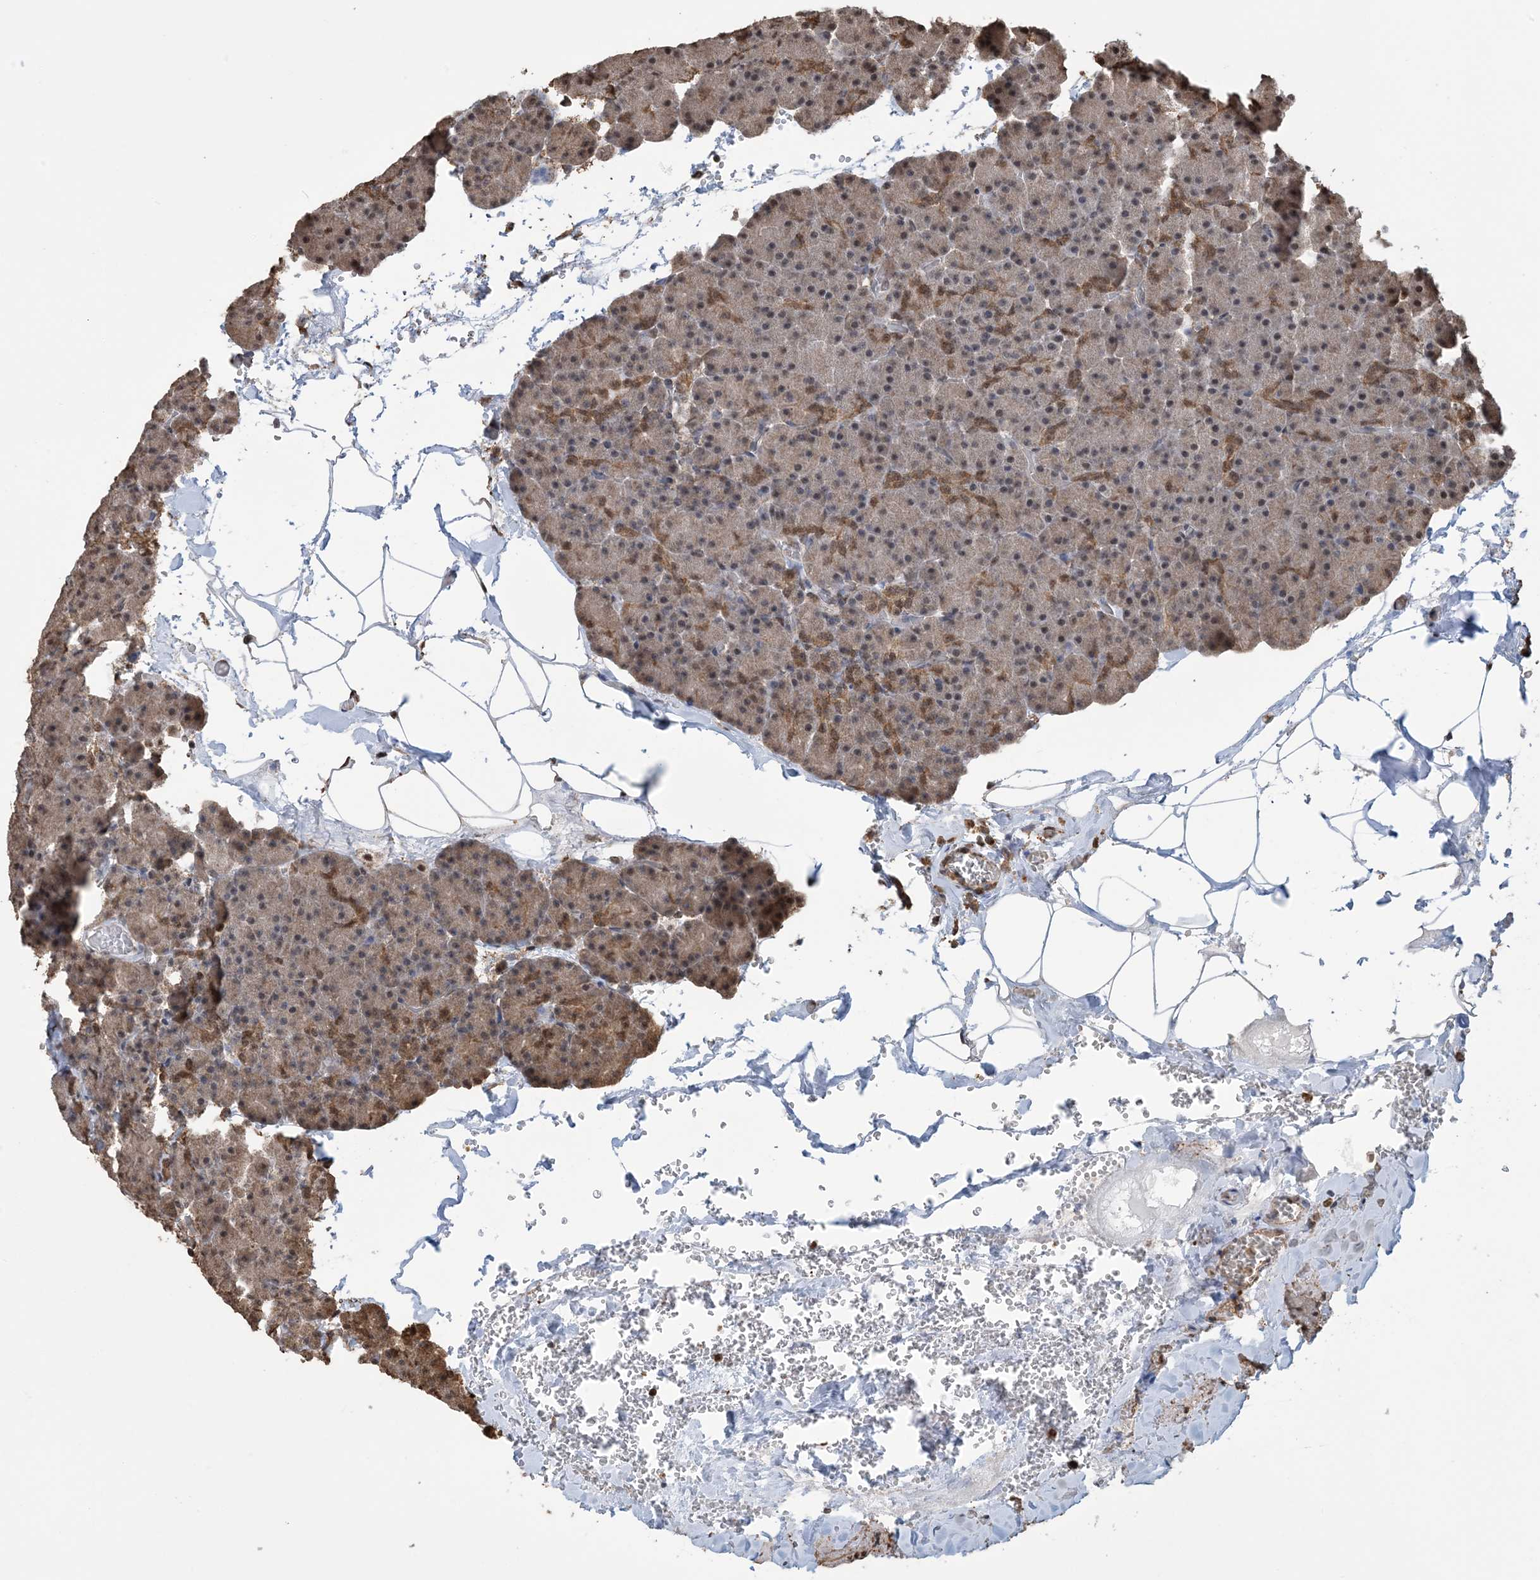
{"staining": {"intensity": "moderate", "quantity": "25%-75%", "location": "cytoplasmic/membranous,nuclear"}, "tissue": "pancreas", "cell_type": "Exocrine glandular cells", "image_type": "normal", "snomed": [{"axis": "morphology", "description": "Normal tissue, NOS"}, {"axis": "morphology", "description": "Carcinoid, malignant, NOS"}, {"axis": "topography", "description": "Pancreas"}], "caption": "This photomicrograph displays immunohistochemistry staining of normal pancreas, with medium moderate cytoplasmic/membranous,nuclear positivity in approximately 25%-75% of exocrine glandular cells.", "gene": "HSPA1A", "patient": {"sex": "female", "age": 35}}